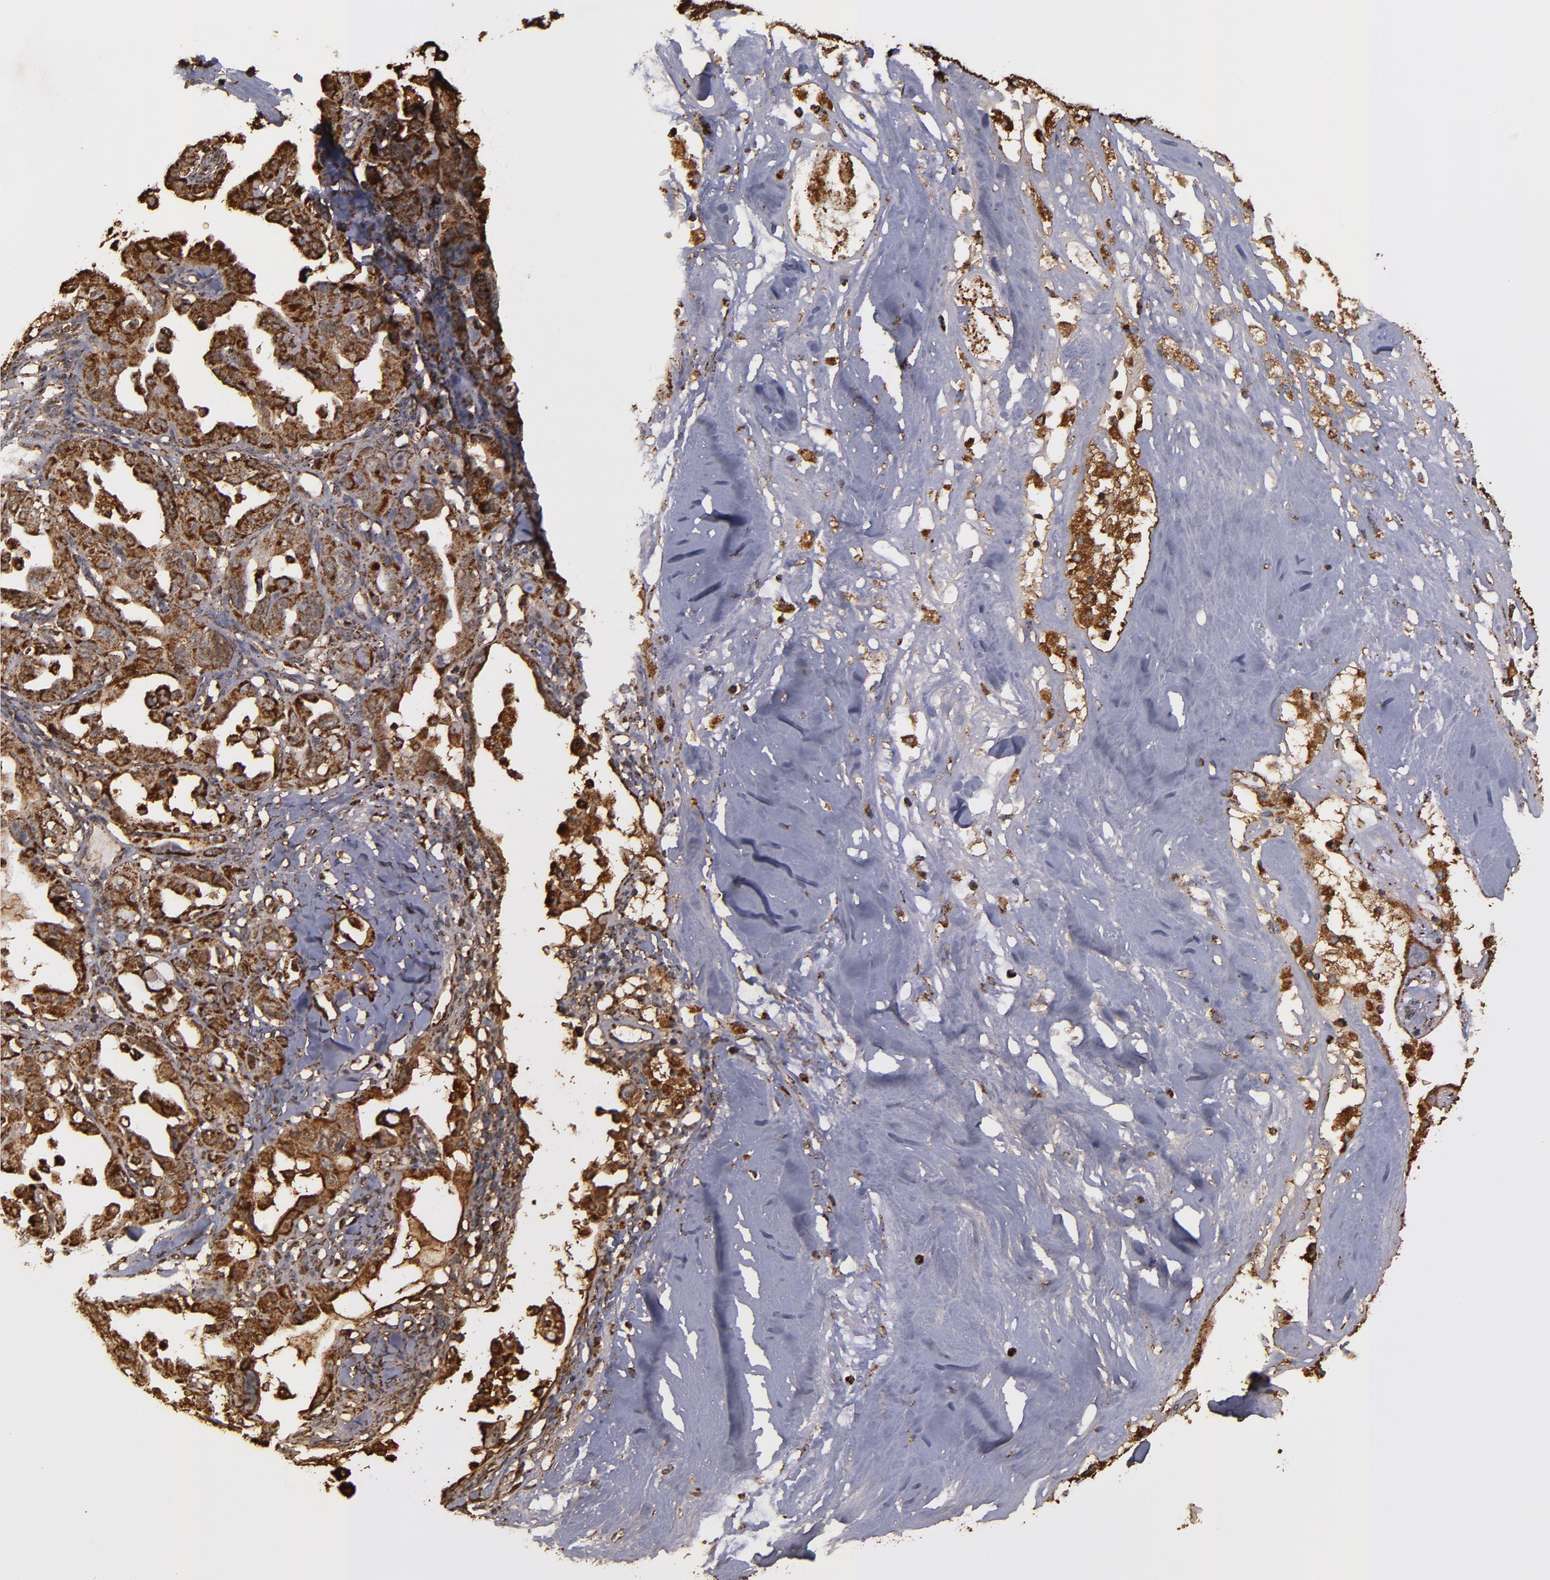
{"staining": {"intensity": "strong", "quantity": ">75%", "location": "cytoplasmic/membranous"}, "tissue": "ovarian cancer", "cell_type": "Tumor cells", "image_type": "cancer", "snomed": [{"axis": "morphology", "description": "Cystadenocarcinoma, serous, NOS"}, {"axis": "topography", "description": "Ovary"}], "caption": "Serous cystadenocarcinoma (ovarian) stained for a protein (brown) reveals strong cytoplasmic/membranous positive expression in approximately >75% of tumor cells.", "gene": "SOD2", "patient": {"sex": "female", "age": 66}}